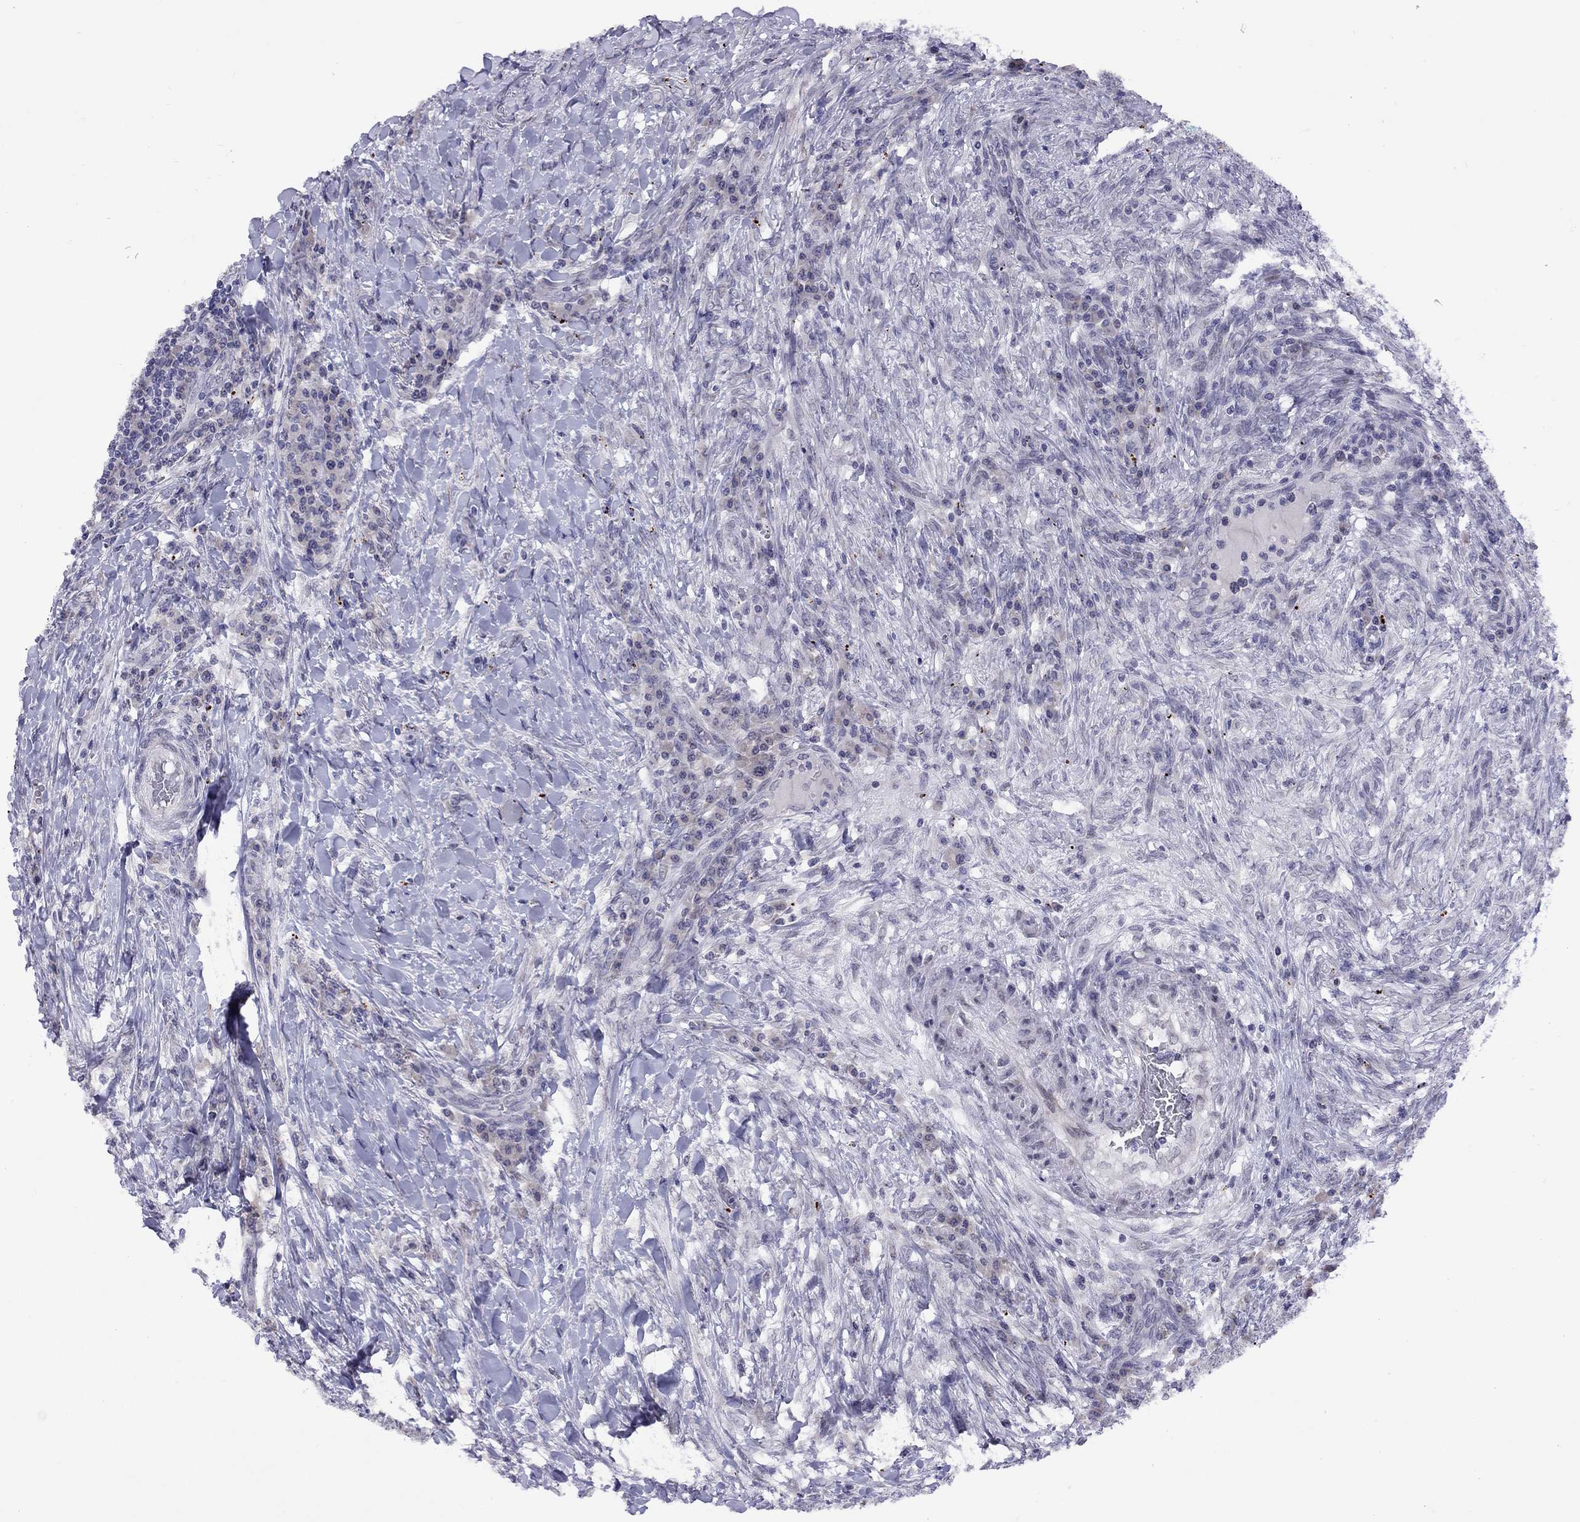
{"staining": {"intensity": "negative", "quantity": "none", "location": "none"}, "tissue": "colorectal cancer", "cell_type": "Tumor cells", "image_type": "cancer", "snomed": [{"axis": "morphology", "description": "Adenocarcinoma, NOS"}, {"axis": "topography", "description": "Colon"}], "caption": "Protein analysis of colorectal adenocarcinoma reveals no significant staining in tumor cells.", "gene": "HES5", "patient": {"sex": "male", "age": 53}}